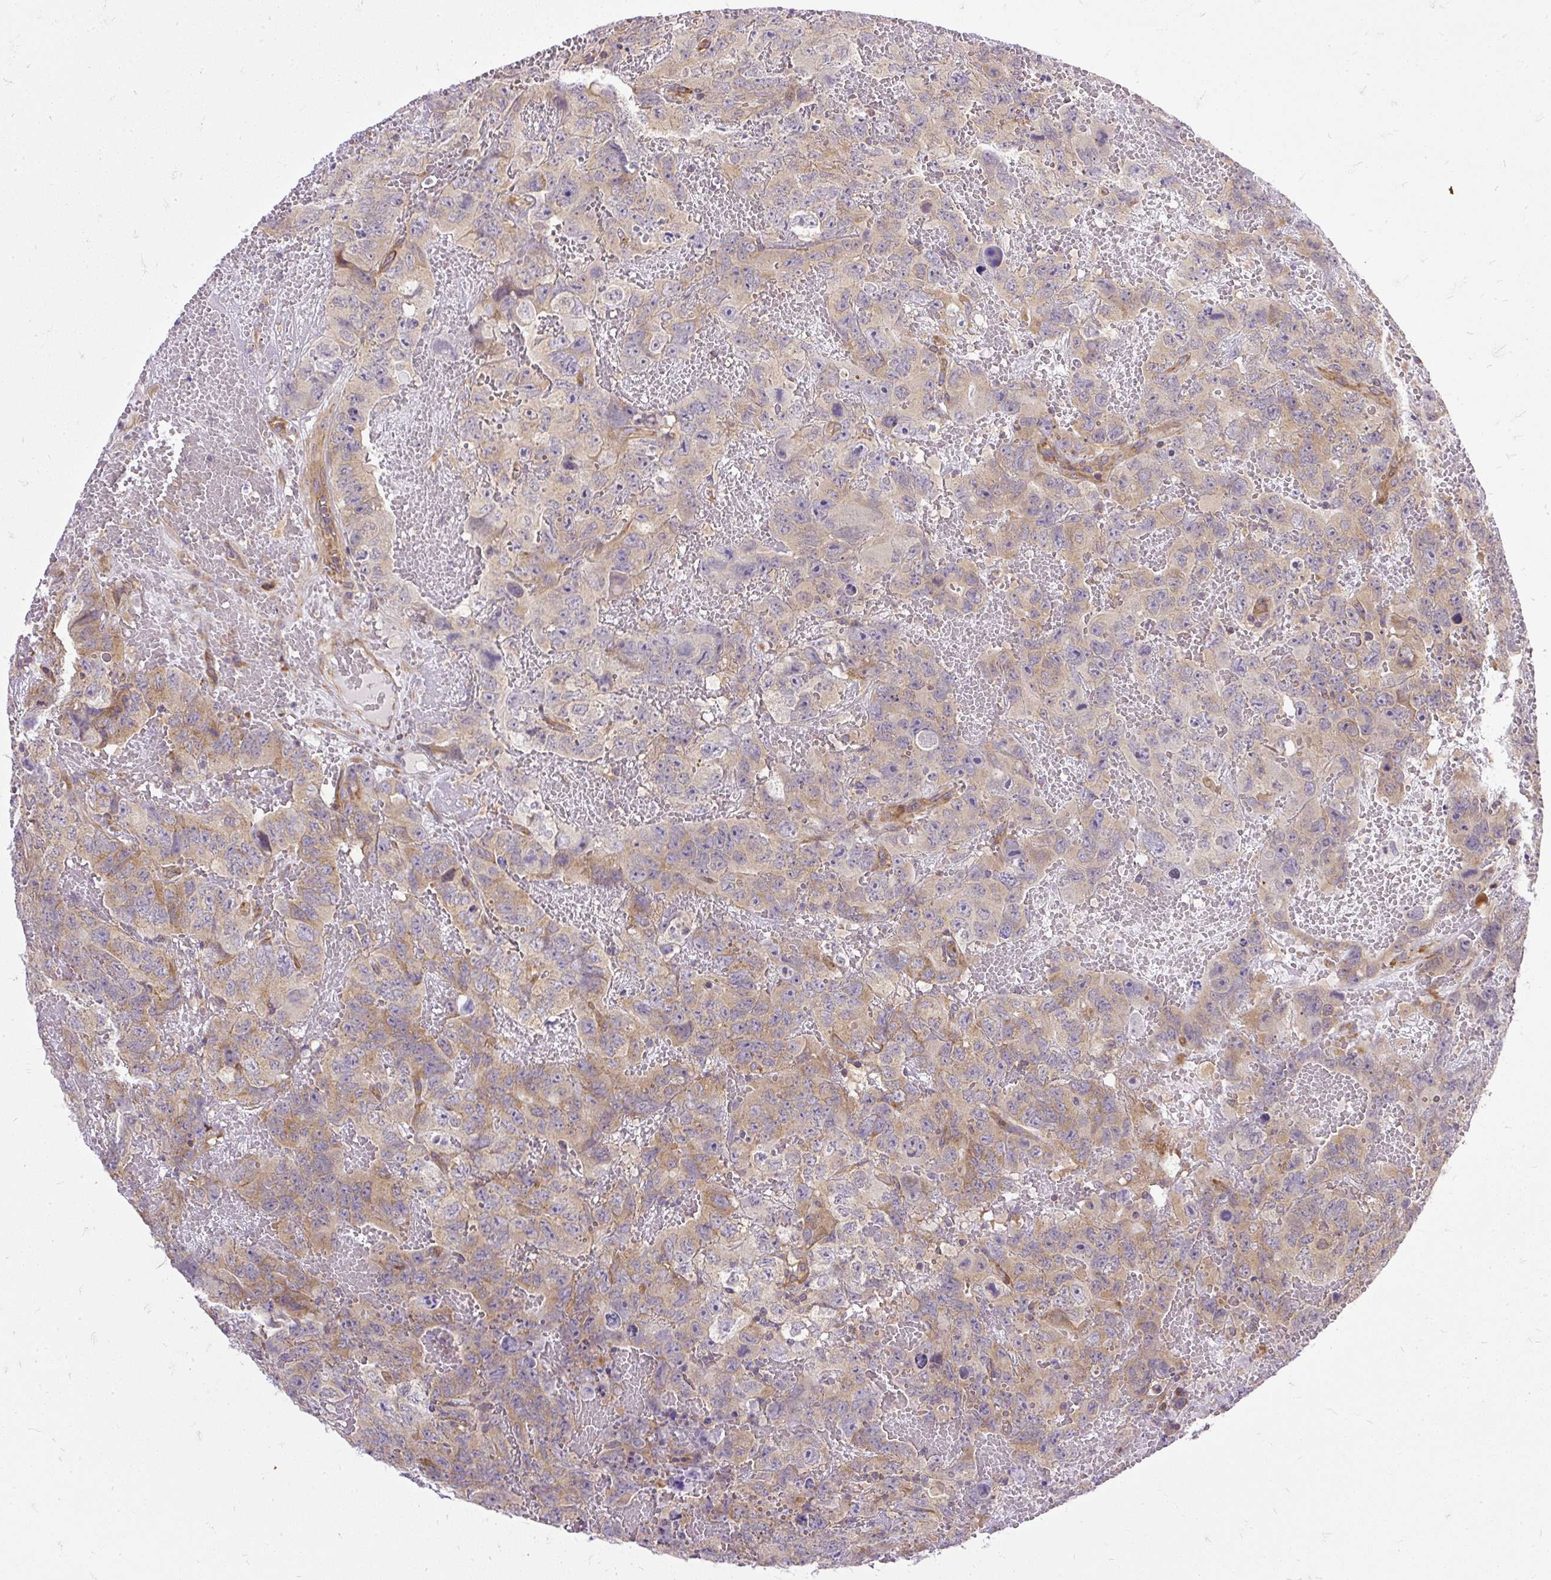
{"staining": {"intensity": "weak", "quantity": "<25%", "location": "cytoplasmic/membranous"}, "tissue": "testis cancer", "cell_type": "Tumor cells", "image_type": "cancer", "snomed": [{"axis": "morphology", "description": "Carcinoma, Embryonal, NOS"}, {"axis": "topography", "description": "Testis"}], "caption": "IHC of testis embryonal carcinoma displays no expression in tumor cells. (Immunohistochemistry (ihc), brightfield microscopy, high magnification).", "gene": "TRIM17", "patient": {"sex": "male", "age": 45}}